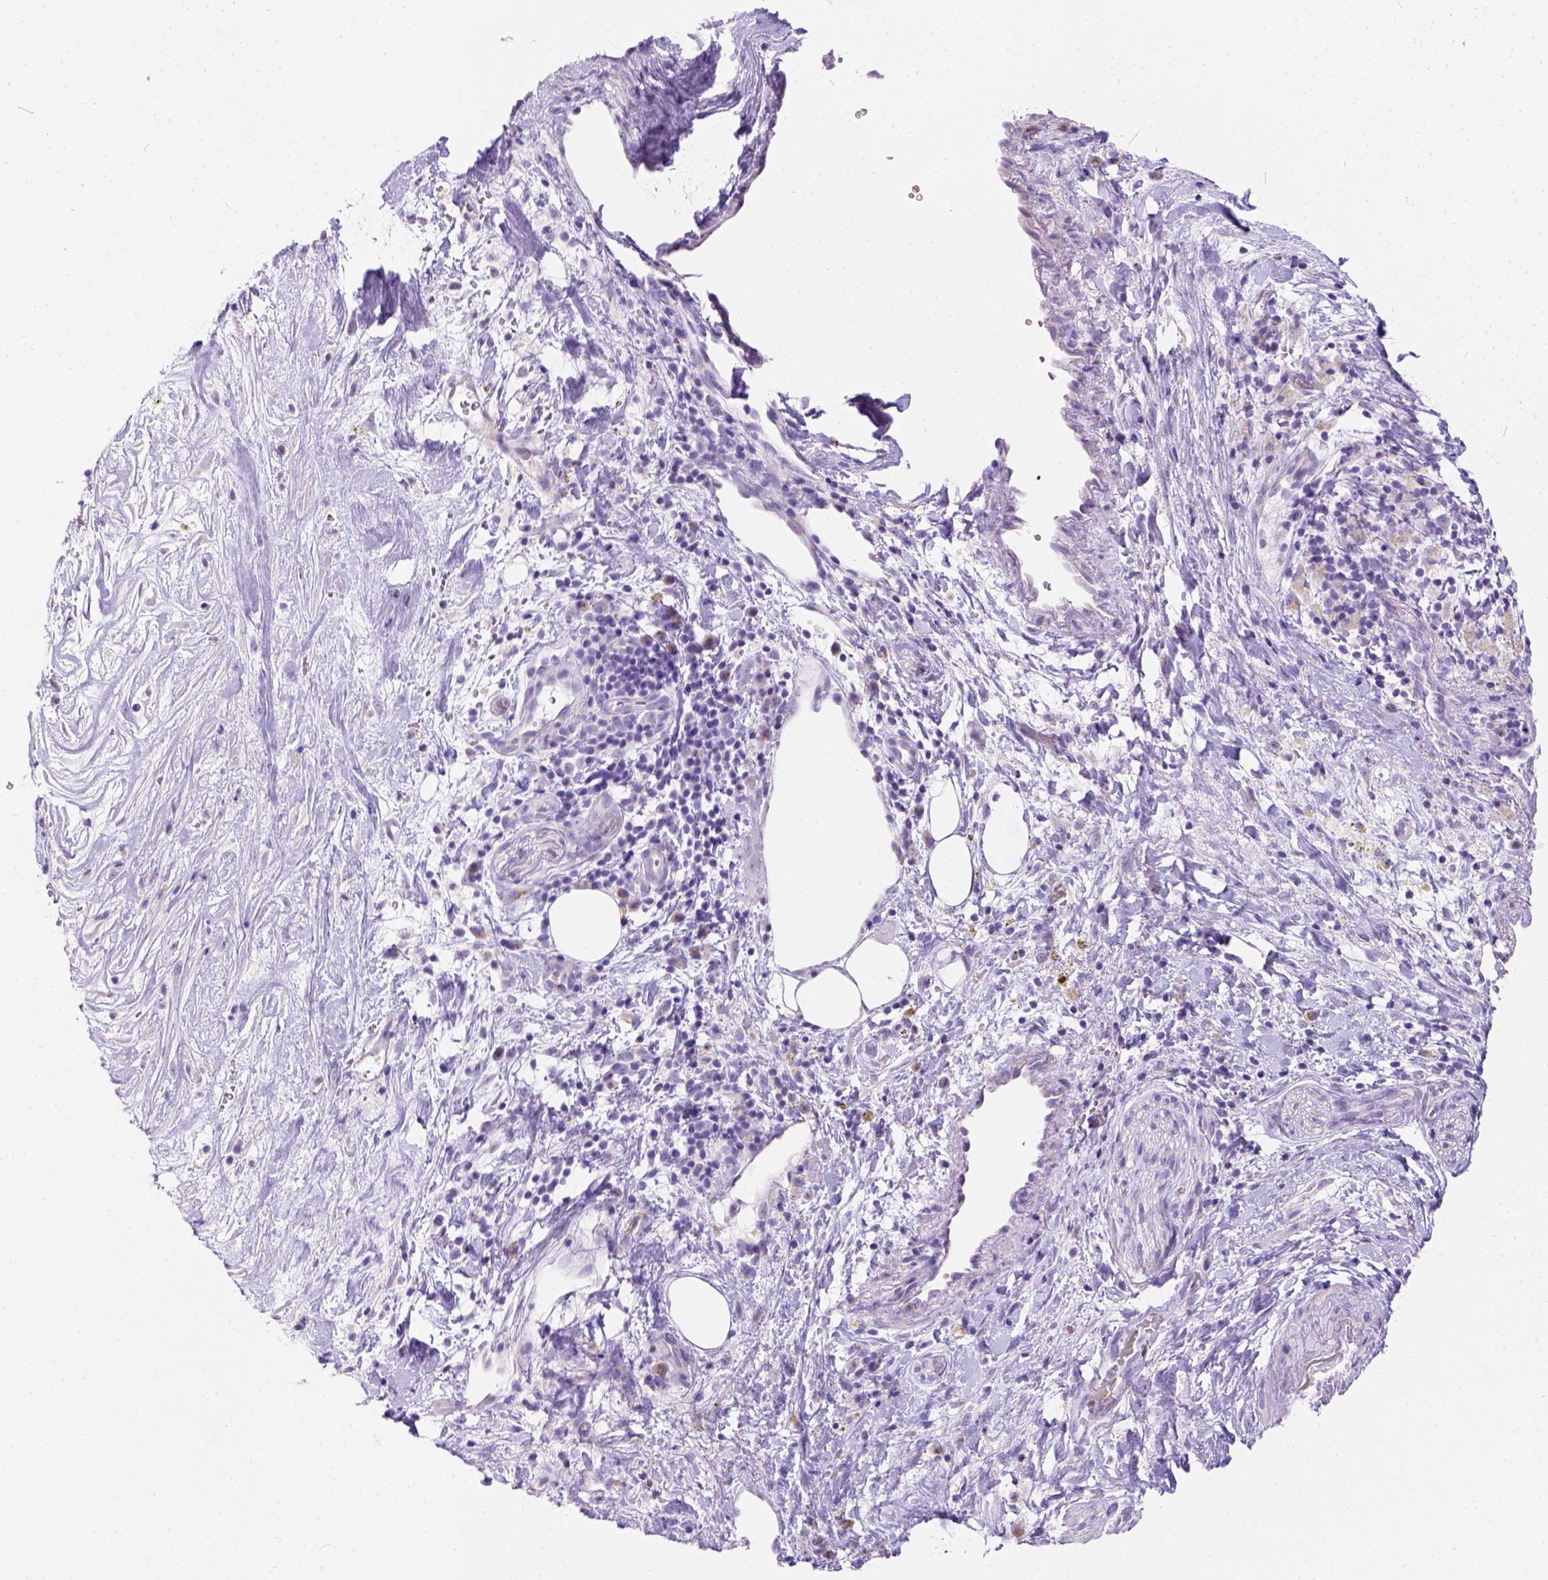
{"staining": {"intensity": "negative", "quantity": "none", "location": "none"}, "tissue": "pancreatic cancer", "cell_type": "Tumor cells", "image_type": "cancer", "snomed": [{"axis": "morphology", "description": "Adenocarcinoma, NOS"}, {"axis": "topography", "description": "Pancreas"}], "caption": "Immunohistochemistry histopathology image of neoplastic tissue: human pancreatic cancer (adenocarcinoma) stained with DAB (3,3'-diaminobenzidine) demonstrates no significant protein staining in tumor cells. Brightfield microscopy of IHC stained with DAB (brown) and hematoxylin (blue), captured at high magnification.", "gene": "PHF7", "patient": {"sex": "male", "age": 44}}